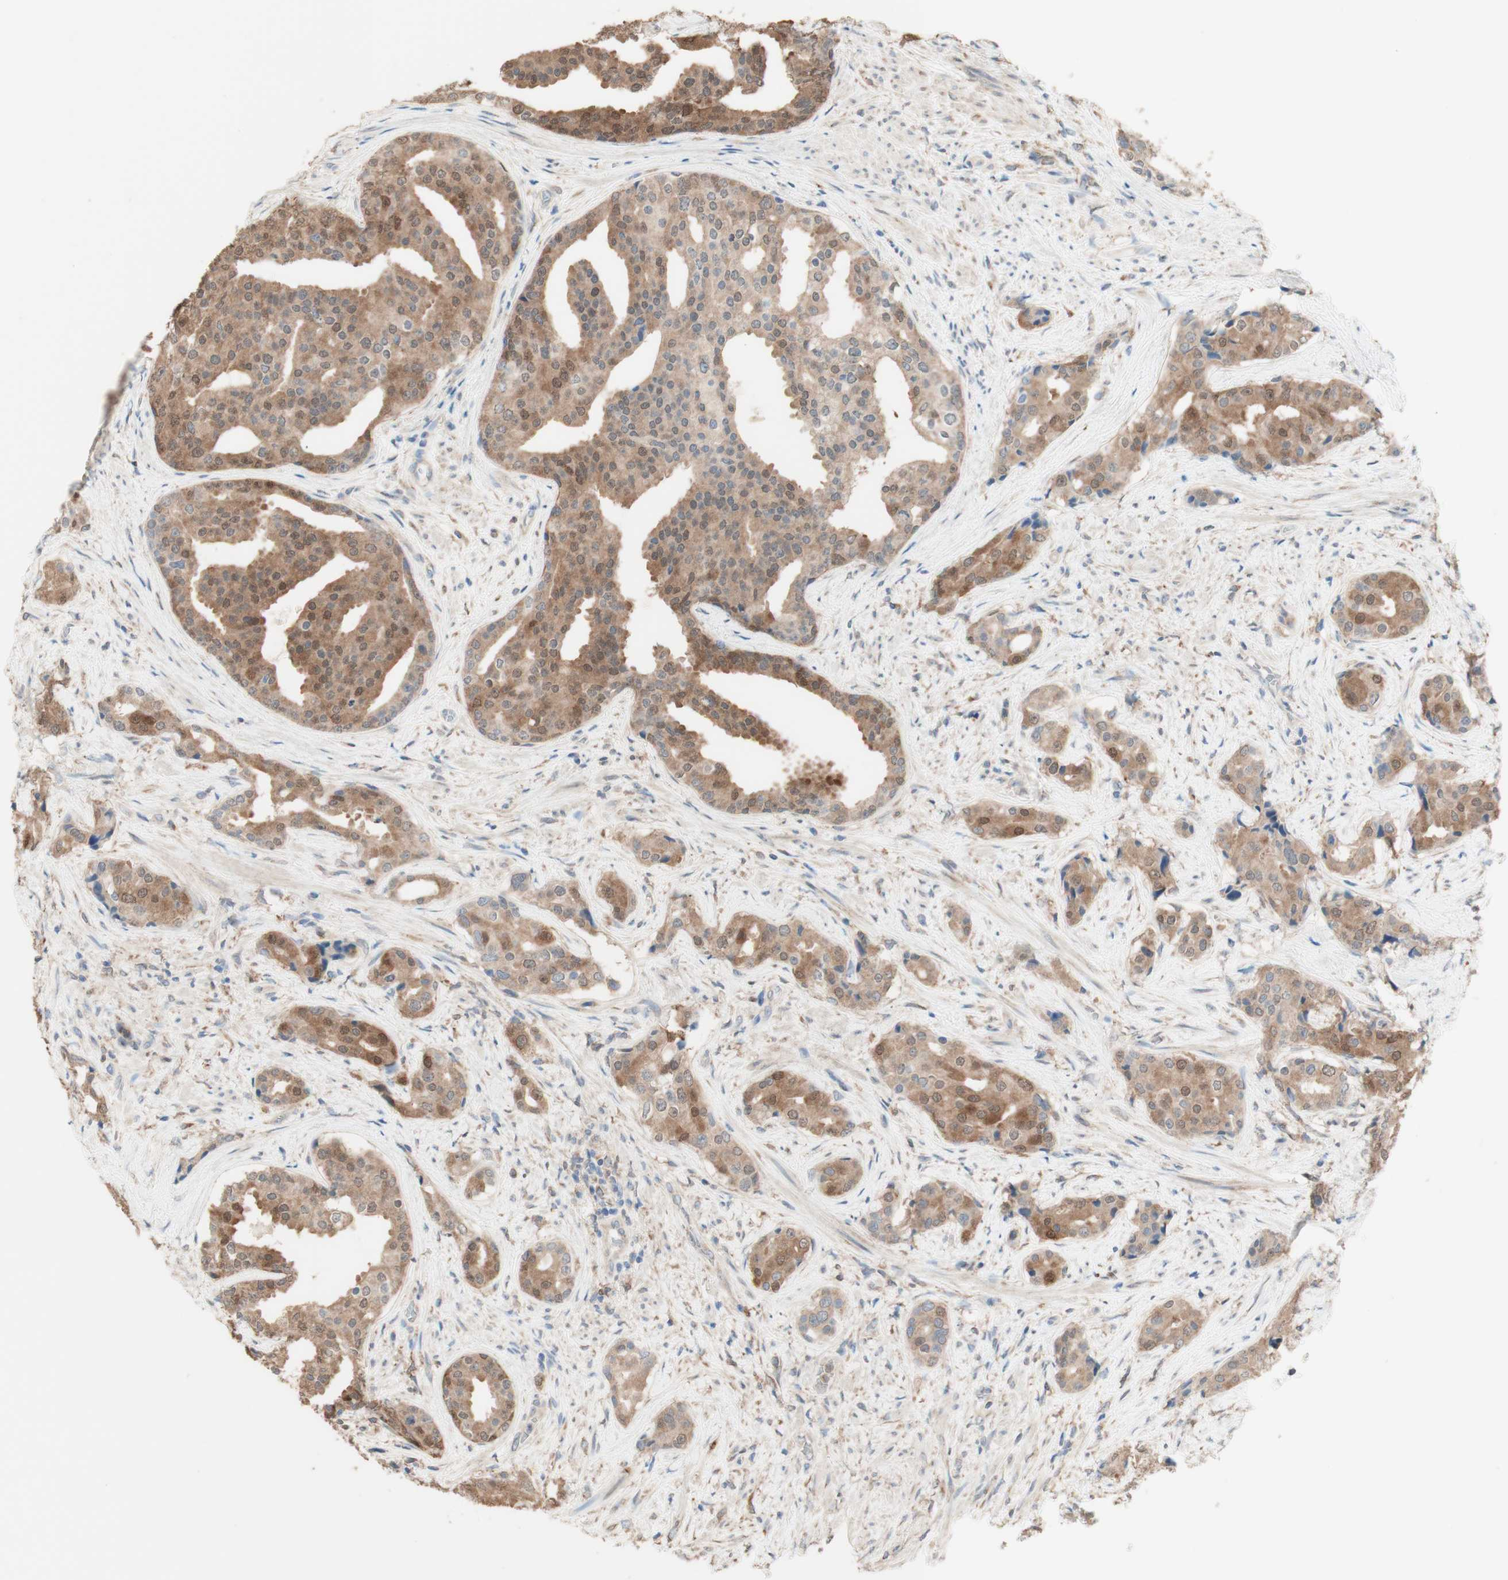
{"staining": {"intensity": "moderate", "quantity": ">75%", "location": "cytoplasmic/membranous"}, "tissue": "prostate cancer", "cell_type": "Tumor cells", "image_type": "cancer", "snomed": [{"axis": "morphology", "description": "Adenocarcinoma, High grade"}, {"axis": "topography", "description": "Prostate"}], "caption": "Immunohistochemistry photomicrograph of neoplastic tissue: human prostate cancer stained using immunohistochemistry exhibits medium levels of moderate protein expression localized specifically in the cytoplasmic/membranous of tumor cells, appearing as a cytoplasmic/membranous brown color.", "gene": "COMT", "patient": {"sex": "male", "age": 71}}